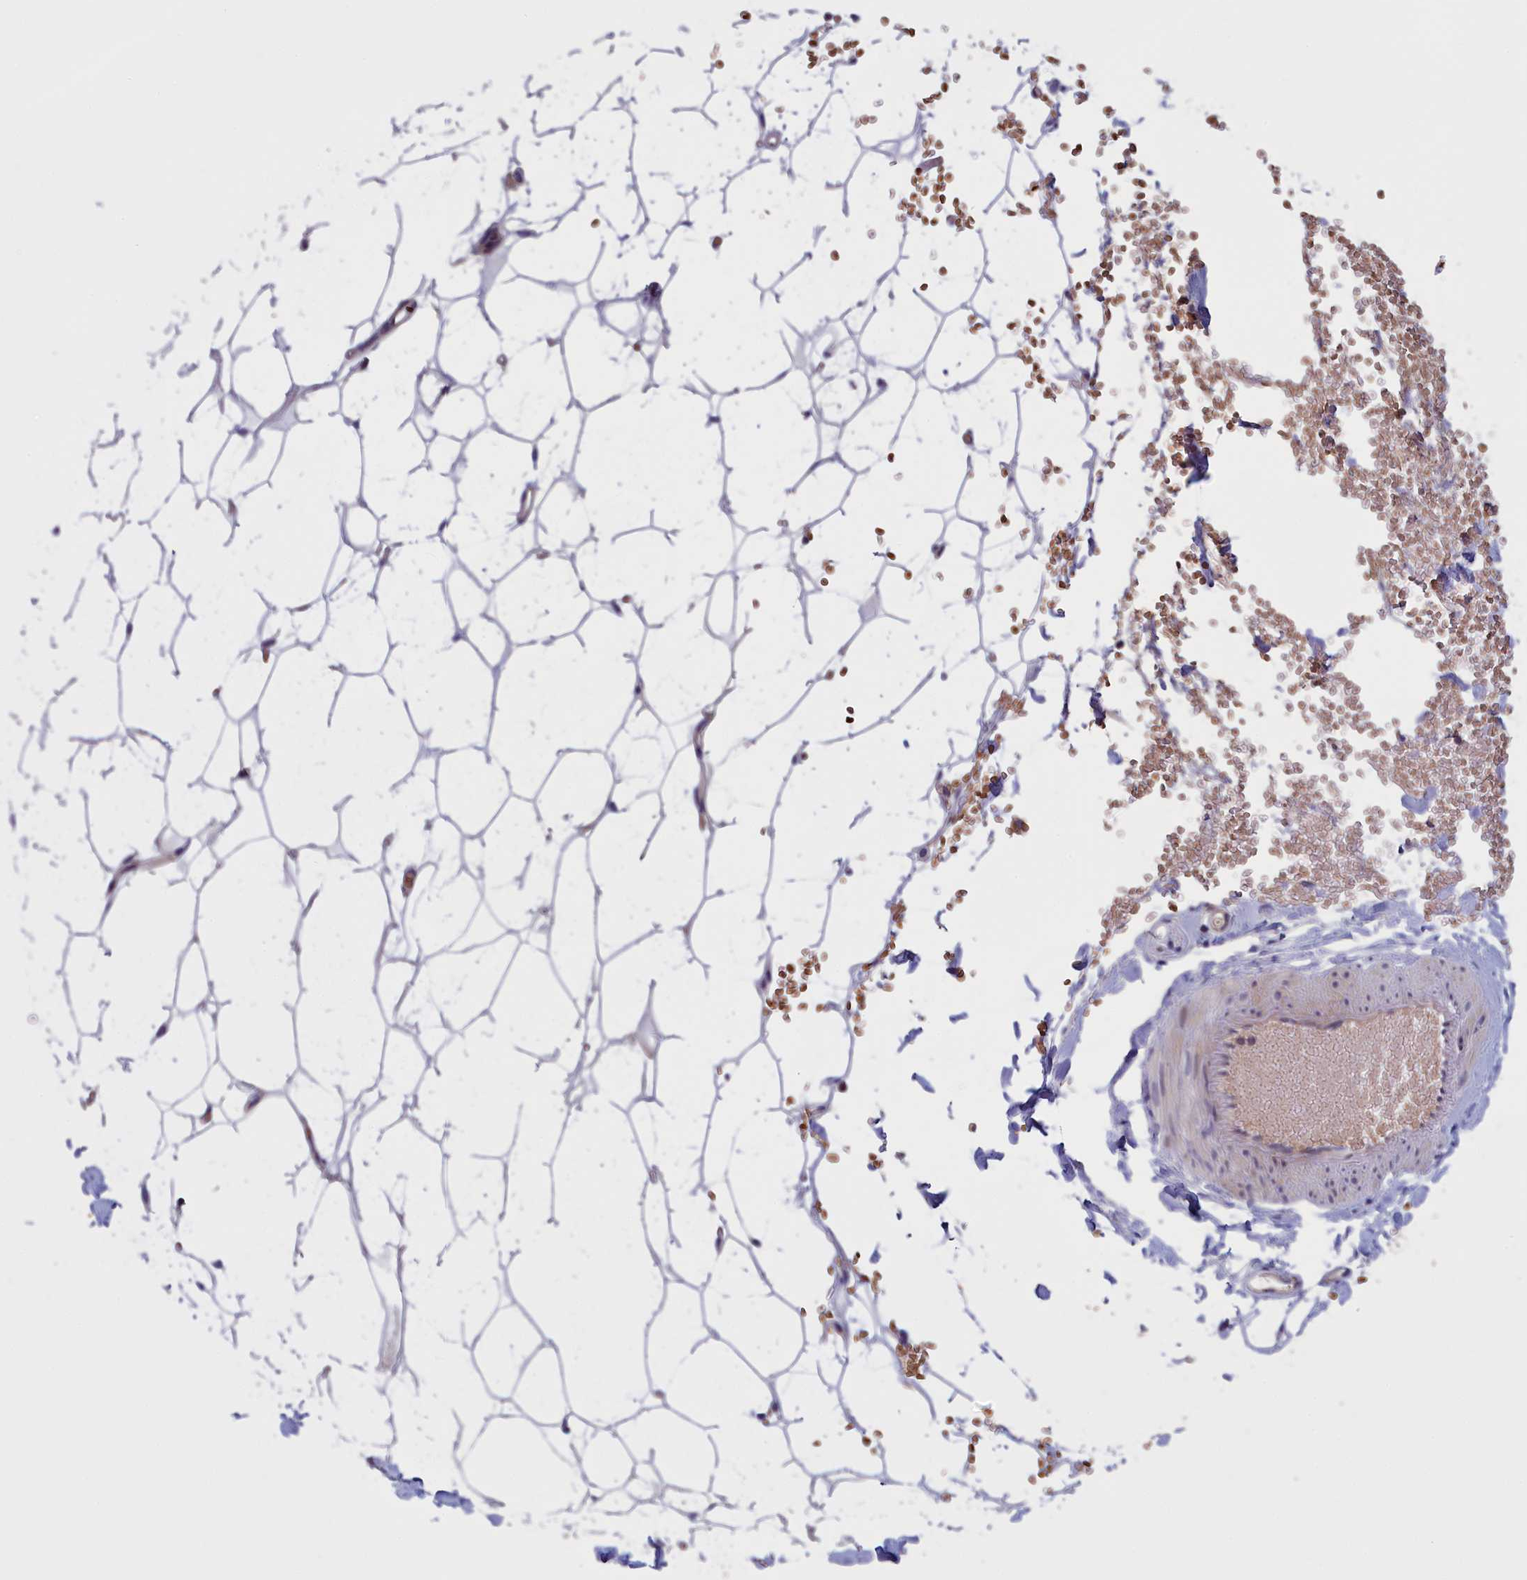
{"staining": {"intensity": "negative", "quantity": "none", "location": "none"}, "tissue": "adipose tissue", "cell_type": "Adipocytes", "image_type": "normal", "snomed": [{"axis": "morphology", "description": "Normal tissue, NOS"}, {"axis": "topography", "description": "Breast"}], "caption": "The micrograph demonstrates no staining of adipocytes in benign adipose tissue.", "gene": "IGFALS", "patient": {"sex": "female", "age": 23}}